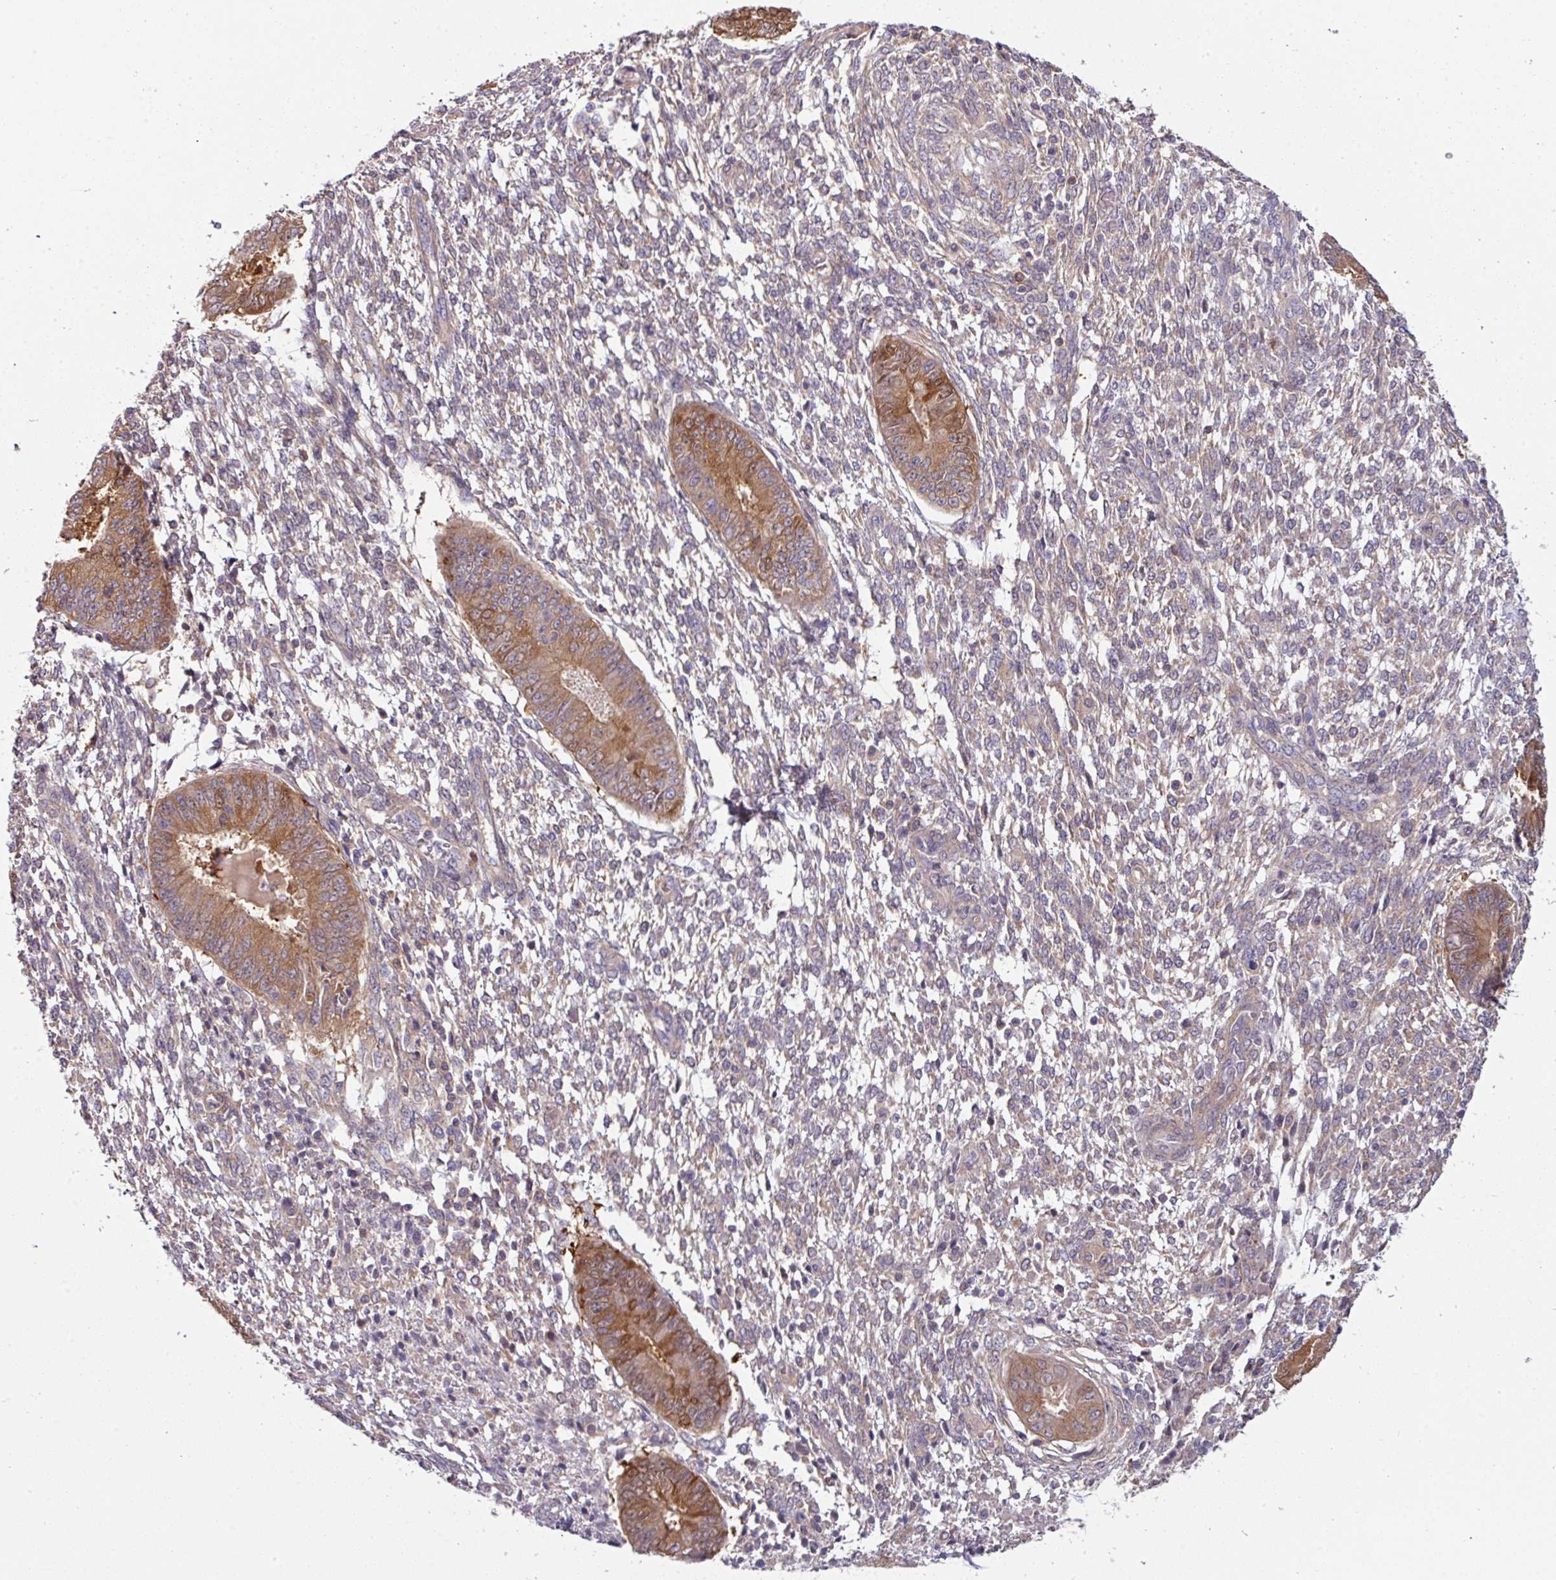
{"staining": {"intensity": "negative", "quantity": "none", "location": "none"}, "tissue": "endometrium", "cell_type": "Cells in endometrial stroma", "image_type": "normal", "snomed": [{"axis": "morphology", "description": "Normal tissue, NOS"}, {"axis": "topography", "description": "Endometrium"}], "caption": "Cells in endometrial stroma show no significant positivity in unremarkable endometrium. (DAB (3,3'-diaminobenzidine) immunohistochemistry (IHC), high magnification).", "gene": "SLAMF6", "patient": {"sex": "female", "age": 49}}